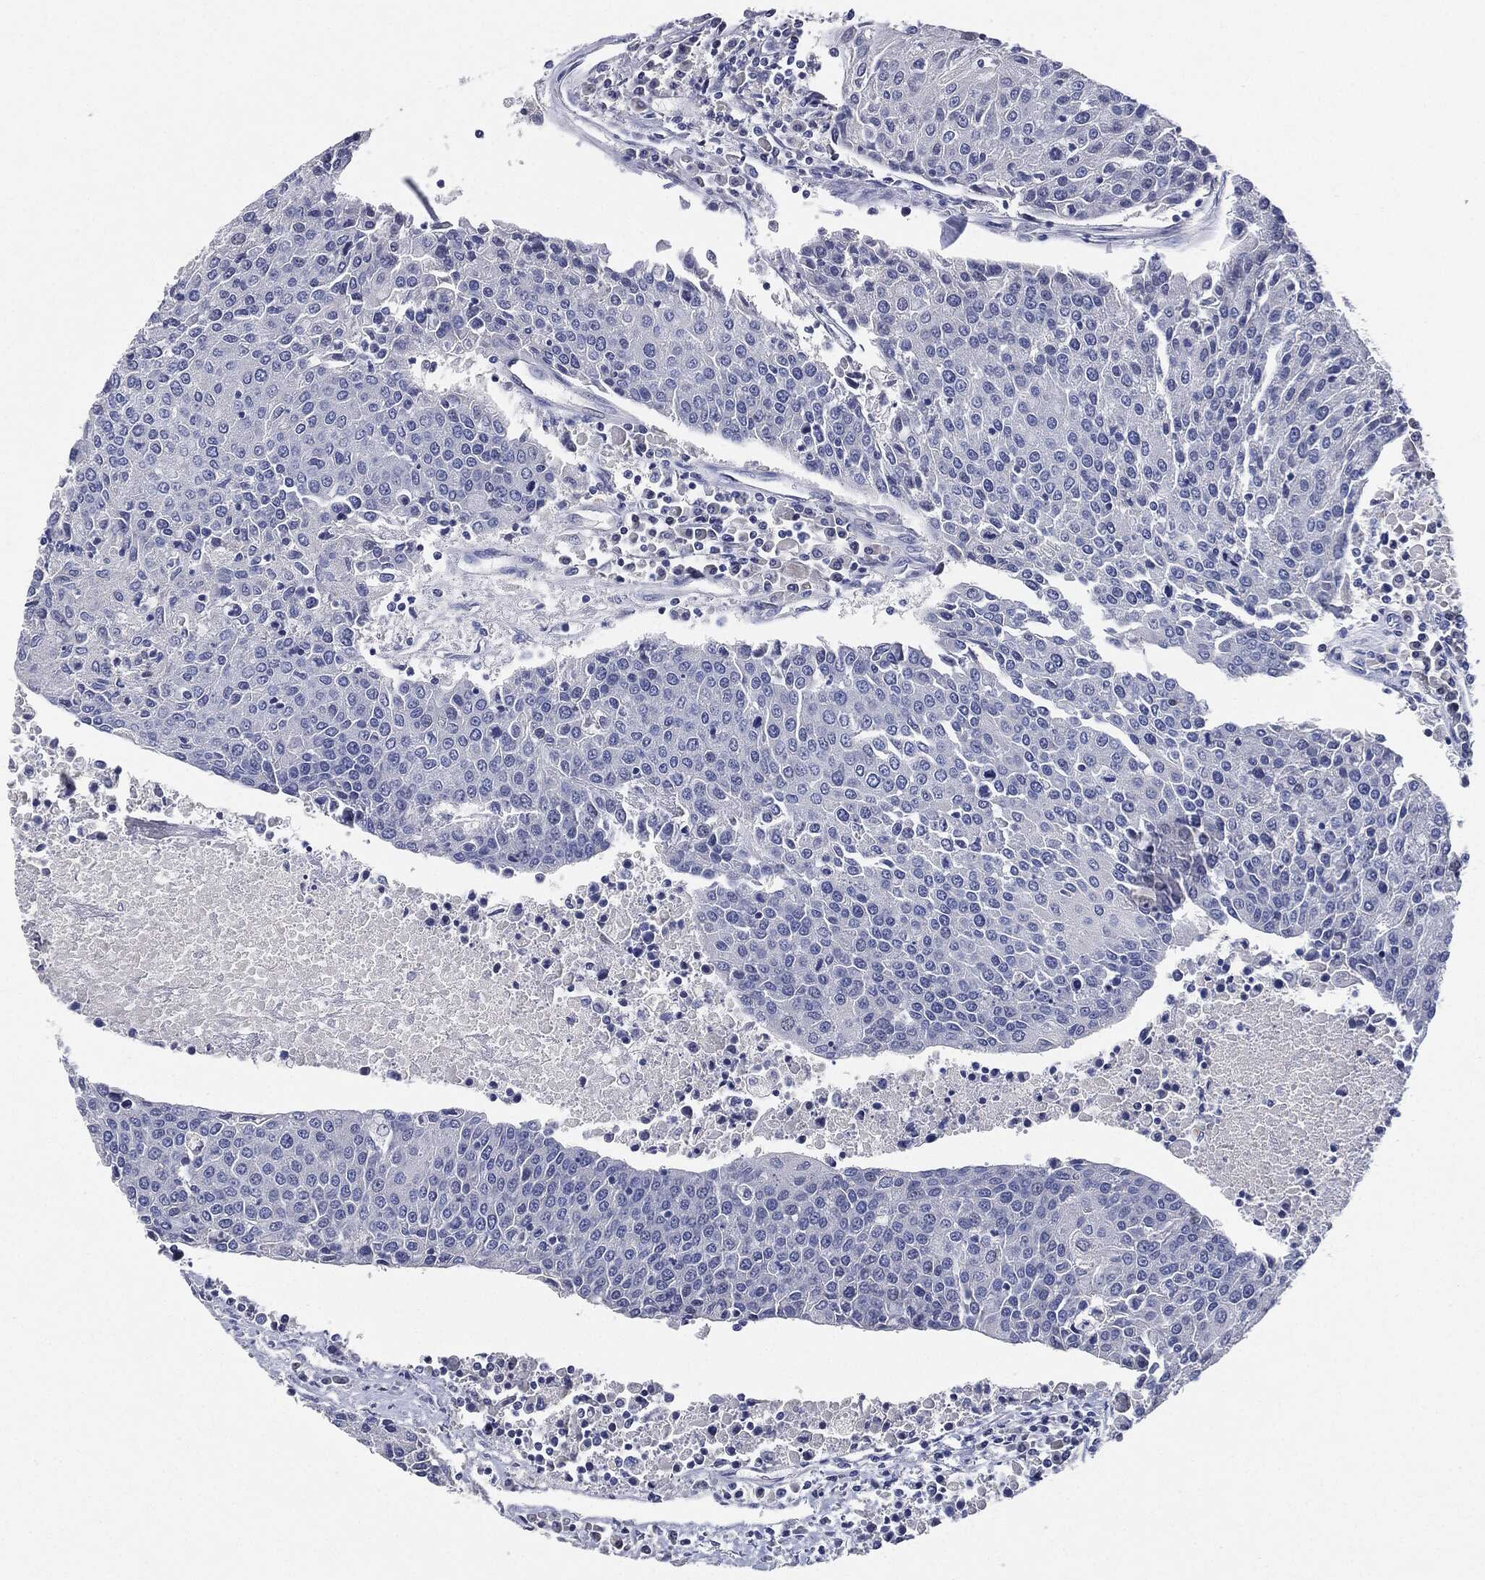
{"staining": {"intensity": "negative", "quantity": "none", "location": "none"}, "tissue": "urothelial cancer", "cell_type": "Tumor cells", "image_type": "cancer", "snomed": [{"axis": "morphology", "description": "Urothelial carcinoma, High grade"}, {"axis": "topography", "description": "Urinary bladder"}], "caption": "Tumor cells show no significant protein expression in urothelial carcinoma (high-grade).", "gene": "NTRK1", "patient": {"sex": "female", "age": 85}}